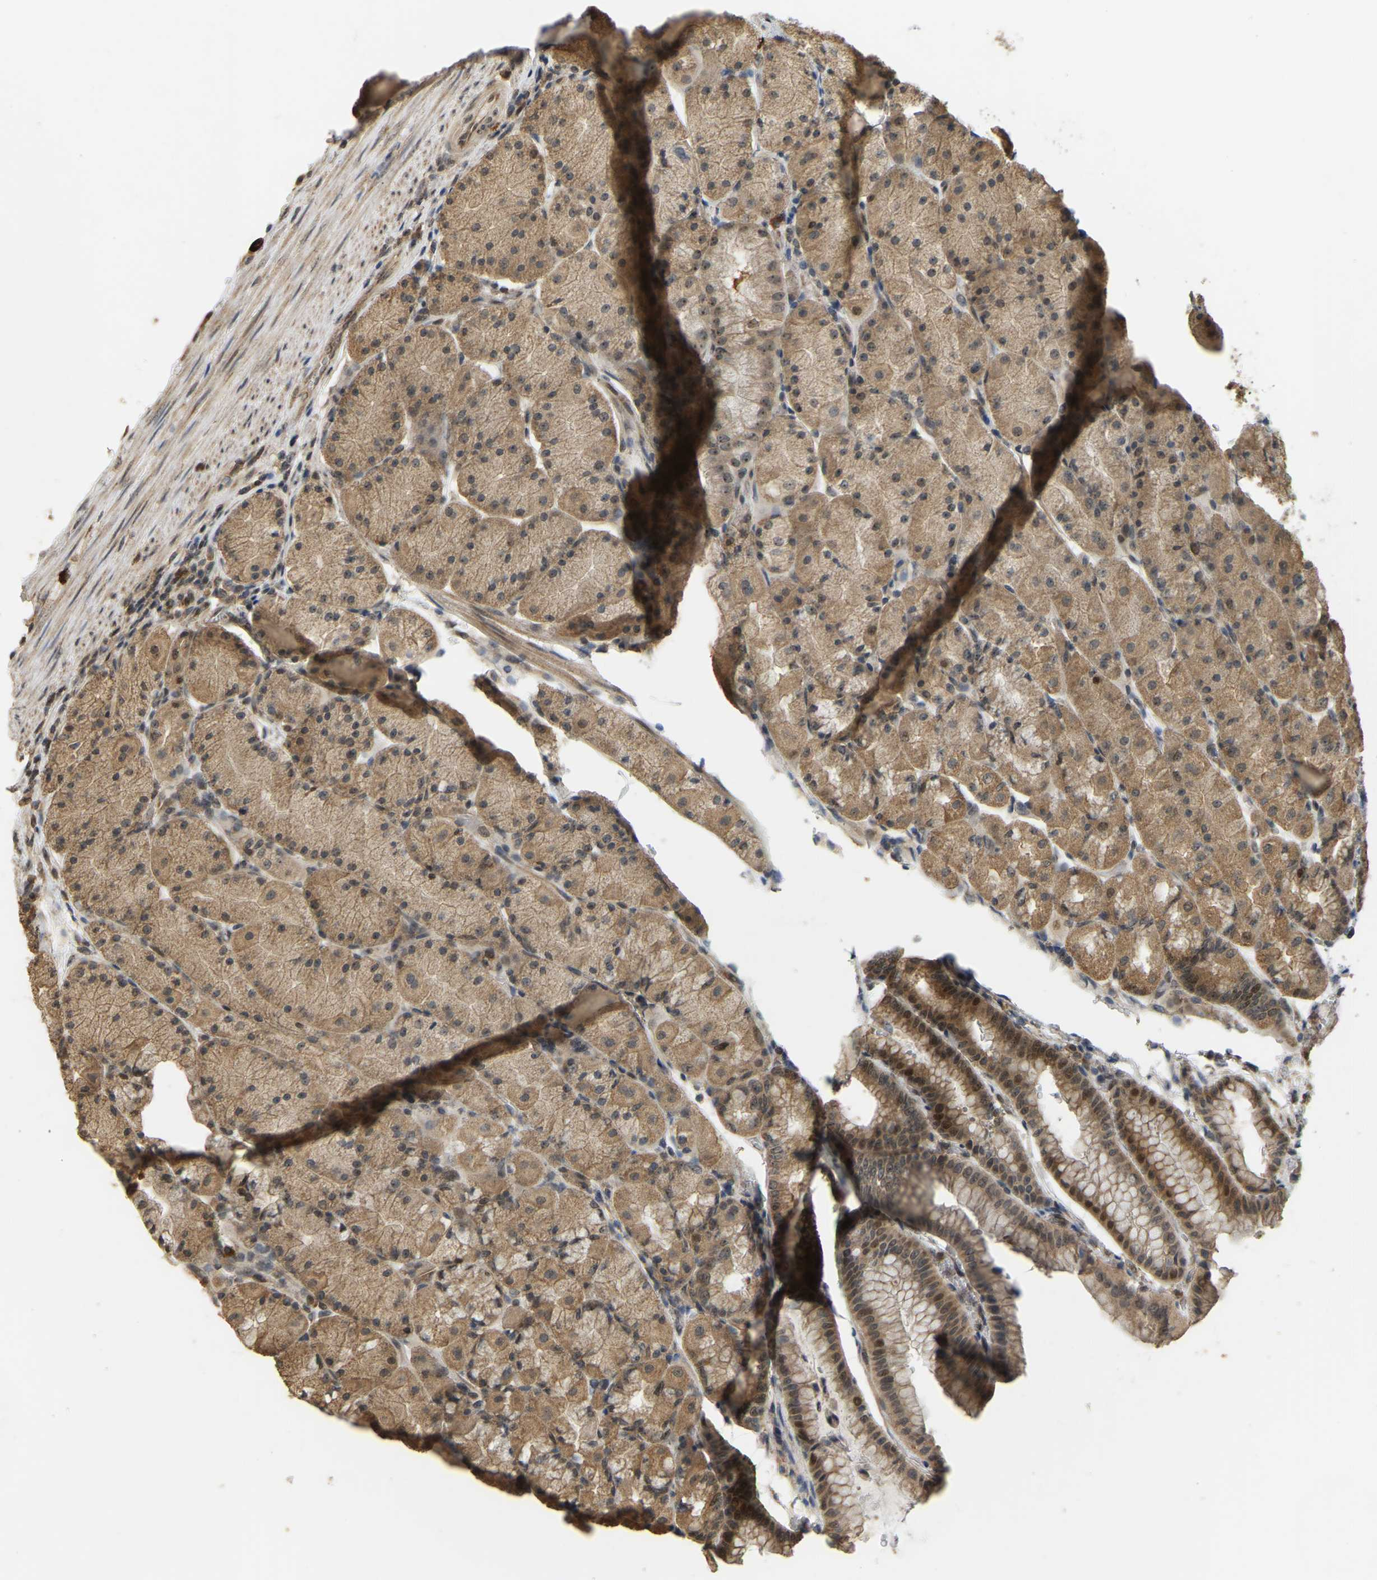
{"staining": {"intensity": "moderate", "quantity": ">75%", "location": "cytoplasmic/membranous,nuclear"}, "tissue": "stomach", "cell_type": "Glandular cells", "image_type": "normal", "snomed": [{"axis": "morphology", "description": "Normal tissue, NOS"}, {"axis": "morphology", "description": "Carcinoid, malignant, NOS"}, {"axis": "topography", "description": "Stomach, upper"}], "caption": "Immunohistochemical staining of normal human stomach exhibits medium levels of moderate cytoplasmic/membranous,nuclear positivity in approximately >75% of glandular cells. (Brightfield microscopy of DAB IHC at high magnification).", "gene": "BRF2", "patient": {"sex": "male", "age": 39}}